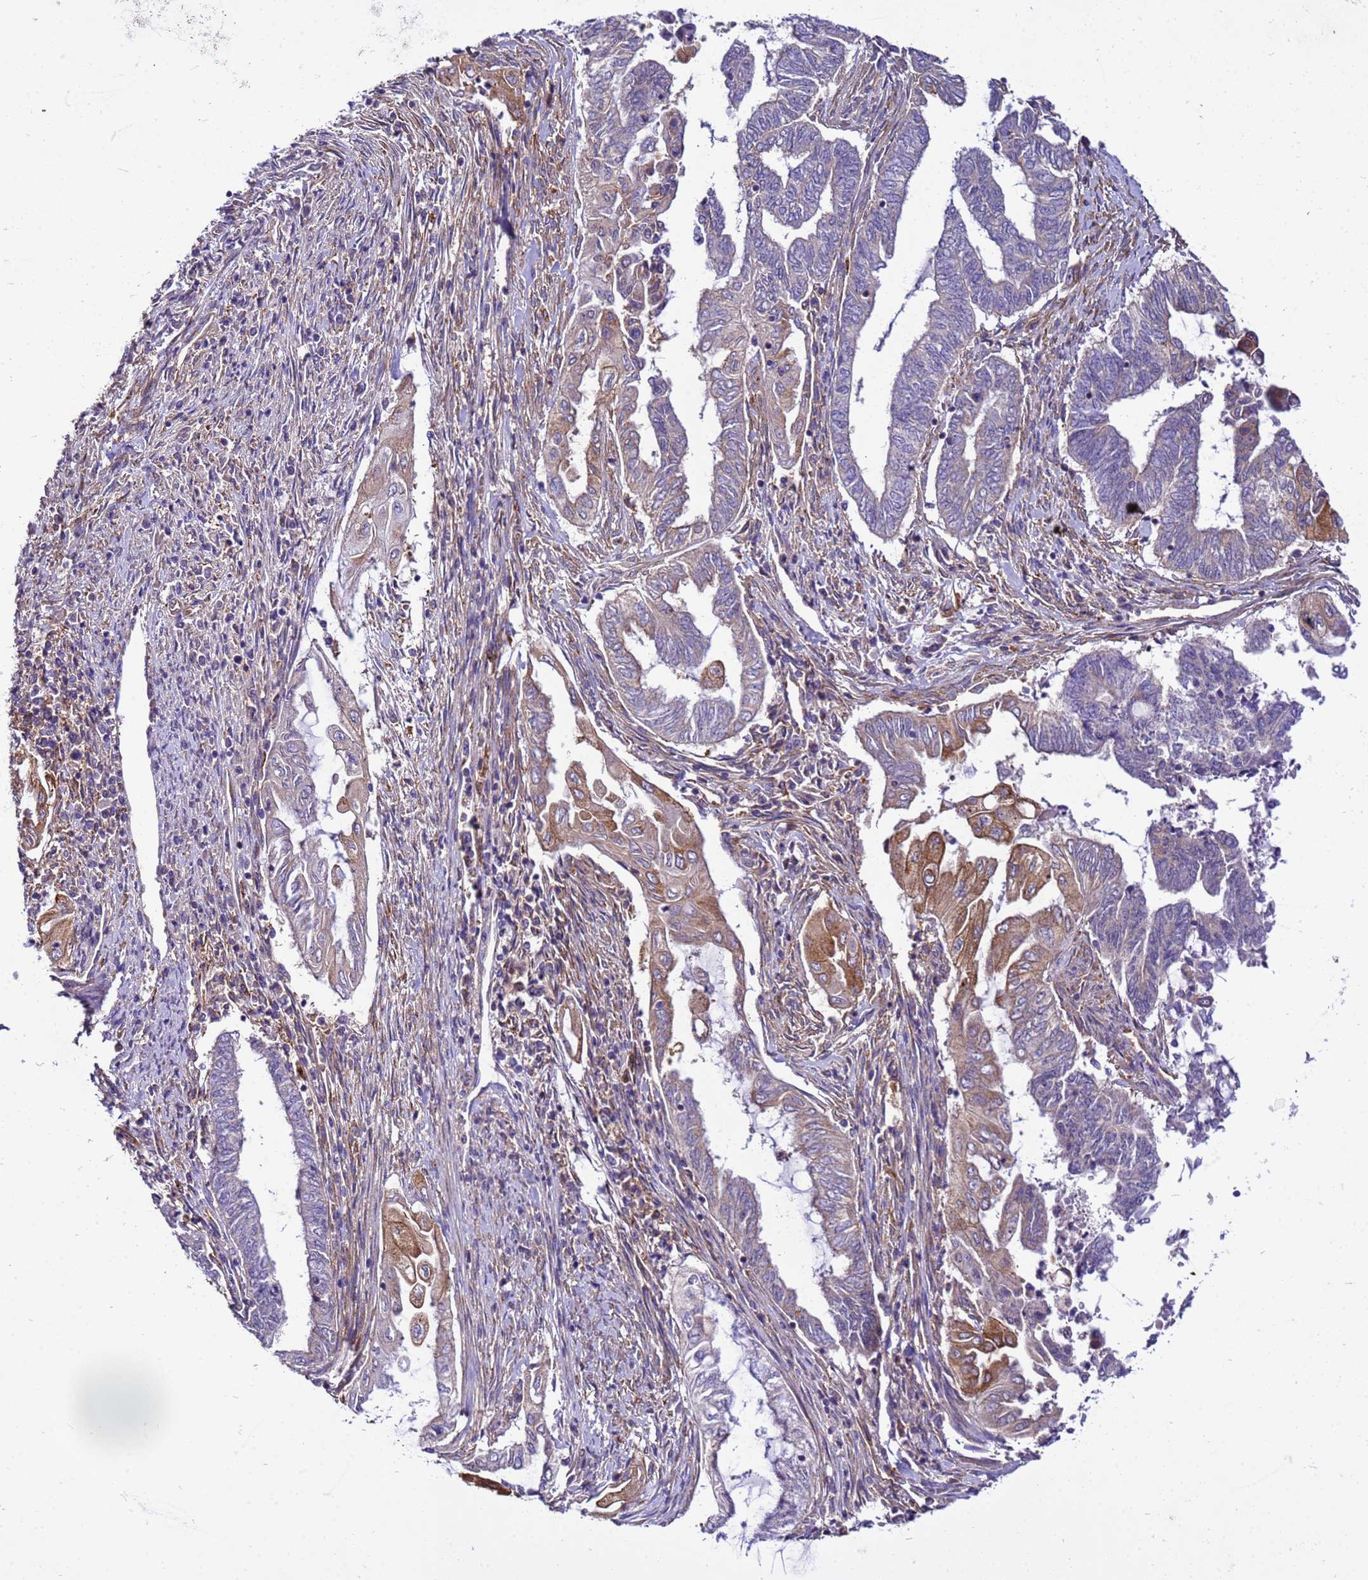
{"staining": {"intensity": "moderate", "quantity": "<25%", "location": "cytoplasmic/membranous"}, "tissue": "endometrial cancer", "cell_type": "Tumor cells", "image_type": "cancer", "snomed": [{"axis": "morphology", "description": "Adenocarcinoma, NOS"}, {"axis": "topography", "description": "Uterus"}, {"axis": "topography", "description": "Endometrium"}], "caption": "Moderate cytoplasmic/membranous protein positivity is seen in about <25% of tumor cells in endometrial cancer (adenocarcinoma).", "gene": "PKD1", "patient": {"sex": "female", "age": 70}}